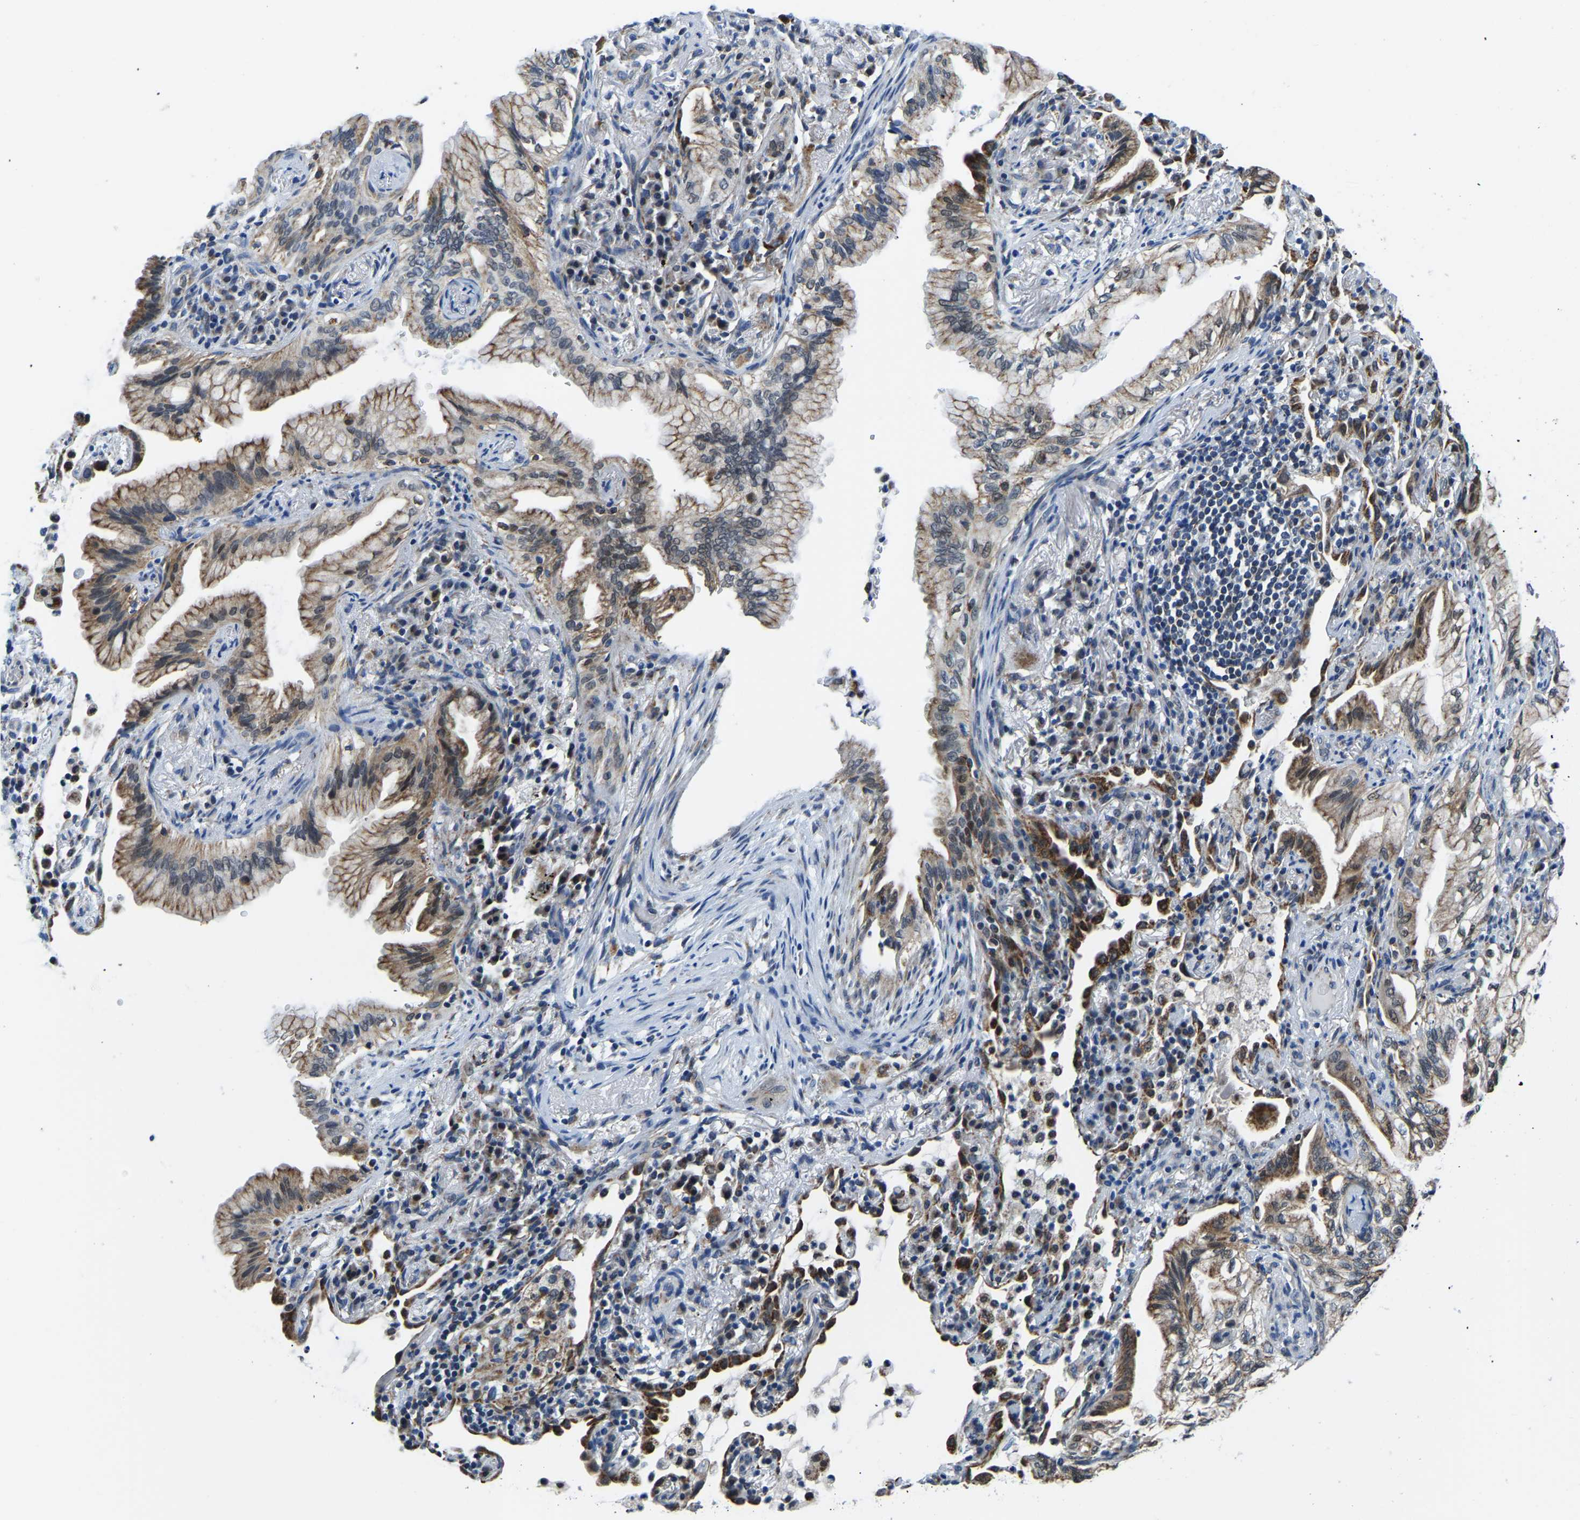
{"staining": {"intensity": "moderate", "quantity": ">75%", "location": "cytoplasmic/membranous"}, "tissue": "lung cancer", "cell_type": "Tumor cells", "image_type": "cancer", "snomed": [{"axis": "morphology", "description": "Adenocarcinoma, NOS"}, {"axis": "topography", "description": "Lung"}], "caption": "Tumor cells exhibit medium levels of moderate cytoplasmic/membranous positivity in about >75% of cells in adenocarcinoma (lung). The staining was performed using DAB (3,3'-diaminobenzidine), with brown indicating positive protein expression. Nuclei are stained blue with hematoxylin.", "gene": "BNIP3L", "patient": {"sex": "female", "age": 70}}